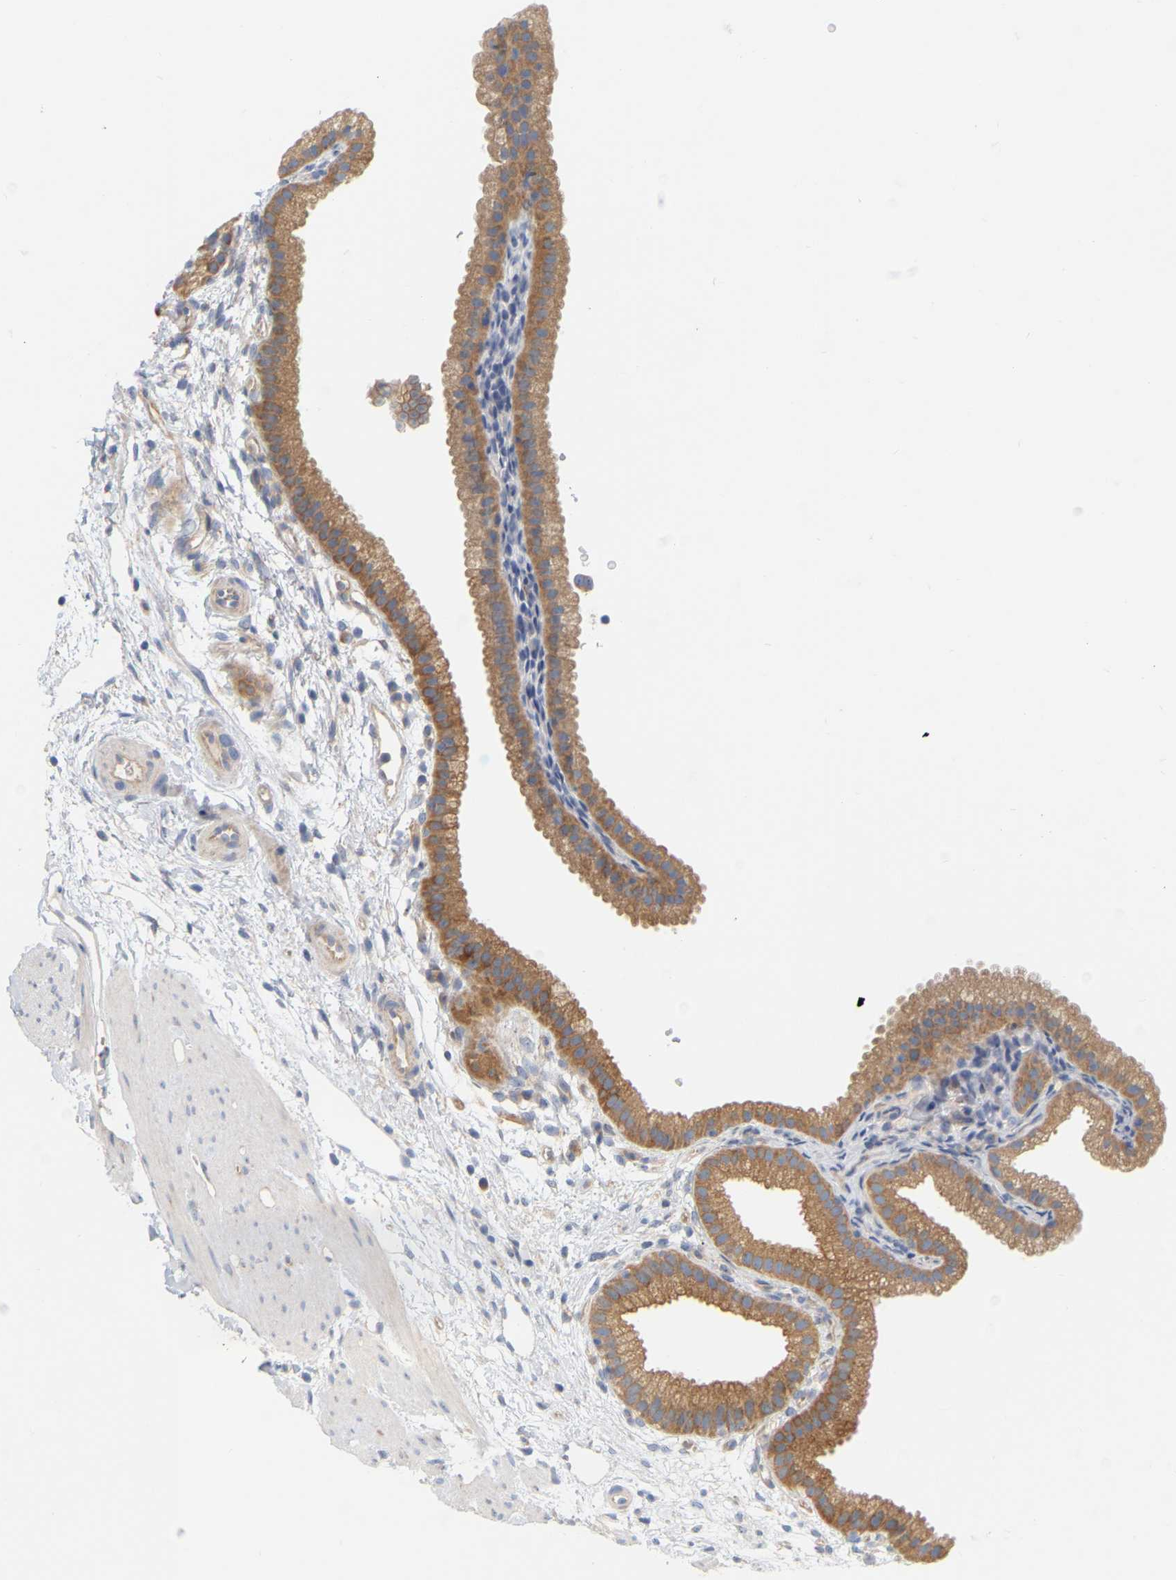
{"staining": {"intensity": "moderate", "quantity": ">75%", "location": "cytoplasmic/membranous"}, "tissue": "gallbladder", "cell_type": "Glandular cells", "image_type": "normal", "snomed": [{"axis": "morphology", "description": "Normal tissue, NOS"}, {"axis": "topography", "description": "Gallbladder"}], "caption": "Brown immunohistochemical staining in unremarkable human gallbladder displays moderate cytoplasmic/membranous expression in about >75% of glandular cells. Using DAB (brown) and hematoxylin (blue) stains, captured at high magnification using brightfield microscopy.", "gene": "MINDY4", "patient": {"sex": "female", "age": 64}}